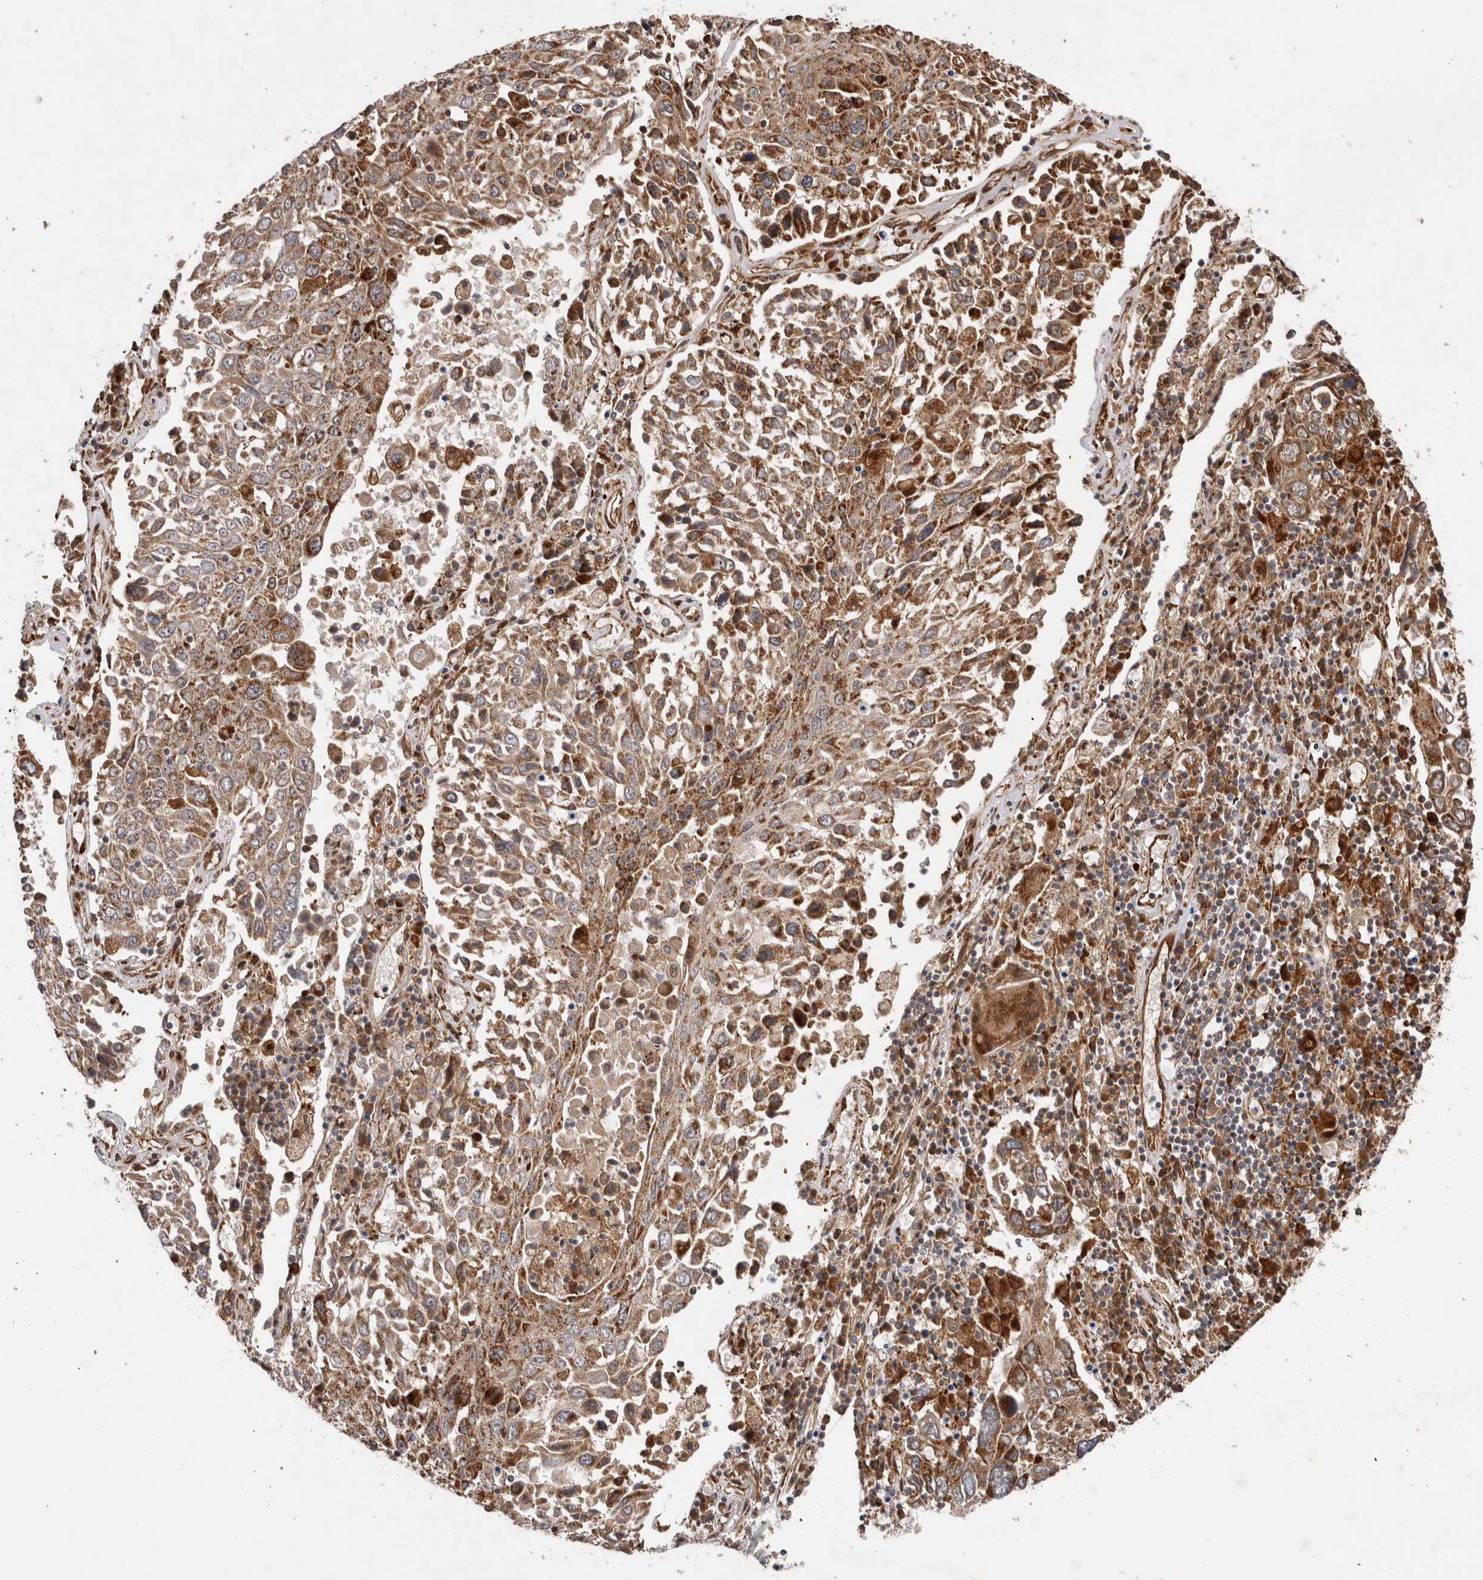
{"staining": {"intensity": "moderate", "quantity": ">75%", "location": "cytoplasmic/membranous"}, "tissue": "lung cancer", "cell_type": "Tumor cells", "image_type": "cancer", "snomed": [{"axis": "morphology", "description": "Squamous cell carcinoma, NOS"}, {"axis": "topography", "description": "Lung"}], "caption": "IHC micrograph of squamous cell carcinoma (lung) stained for a protein (brown), which displays medium levels of moderate cytoplasmic/membranous positivity in about >75% of tumor cells.", "gene": "TUBD1", "patient": {"sex": "male", "age": 65}}